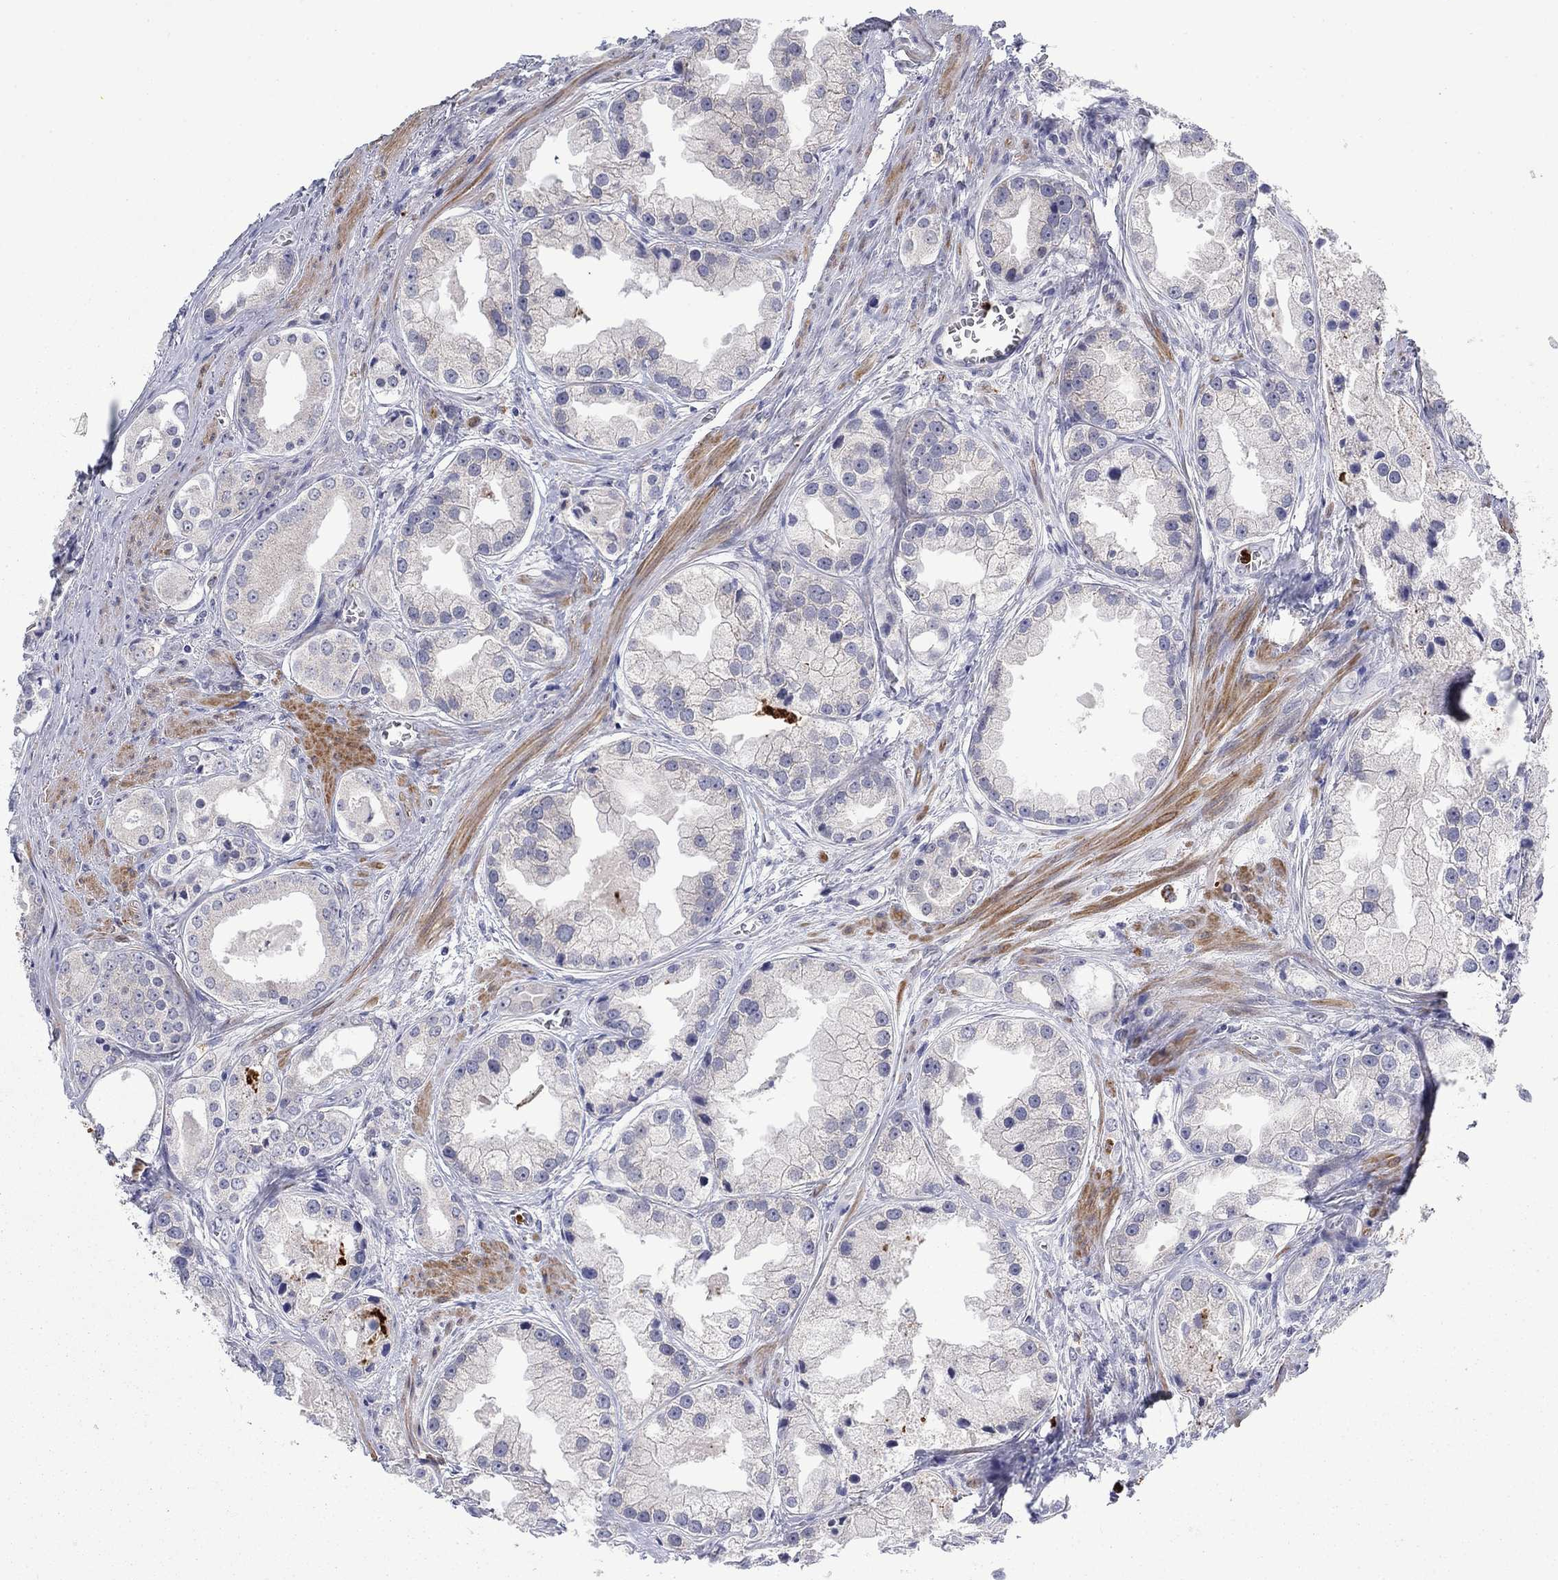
{"staining": {"intensity": "negative", "quantity": "none", "location": "none"}, "tissue": "prostate cancer", "cell_type": "Tumor cells", "image_type": "cancer", "snomed": [{"axis": "morphology", "description": "Adenocarcinoma, NOS"}, {"axis": "topography", "description": "Prostate"}], "caption": "High magnification brightfield microscopy of prostate cancer (adenocarcinoma) stained with DAB (brown) and counterstained with hematoxylin (blue): tumor cells show no significant staining.", "gene": "MTRFR", "patient": {"sex": "male", "age": 61}}